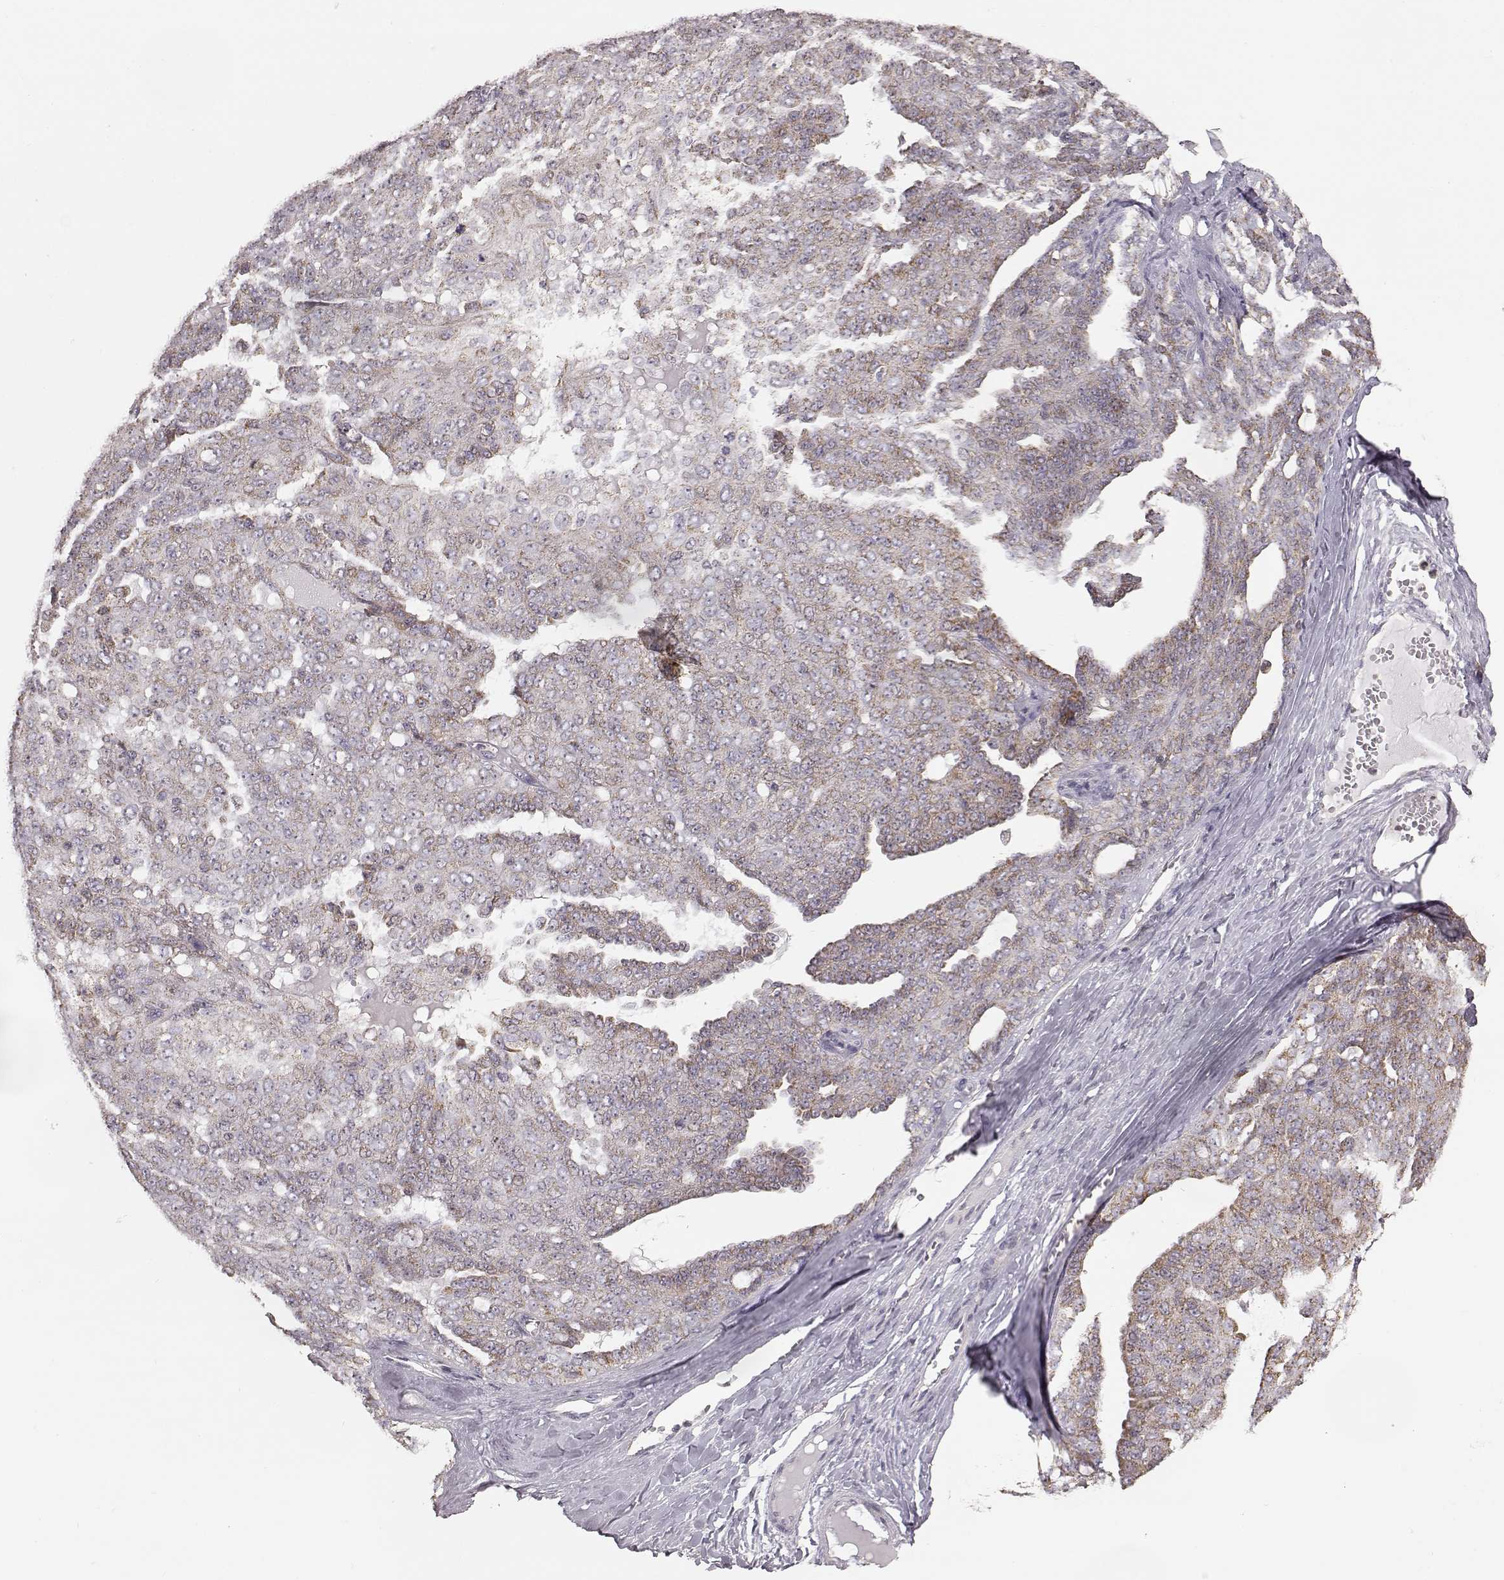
{"staining": {"intensity": "moderate", "quantity": ">75%", "location": "cytoplasmic/membranous"}, "tissue": "ovarian cancer", "cell_type": "Tumor cells", "image_type": "cancer", "snomed": [{"axis": "morphology", "description": "Cystadenocarcinoma, serous, NOS"}, {"axis": "topography", "description": "Ovary"}], "caption": "Immunohistochemistry (IHC) (DAB (3,3'-diaminobenzidine)) staining of human ovarian cancer (serous cystadenocarcinoma) displays moderate cytoplasmic/membranous protein staining in about >75% of tumor cells.", "gene": "GRAP2", "patient": {"sex": "female", "age": 71}}